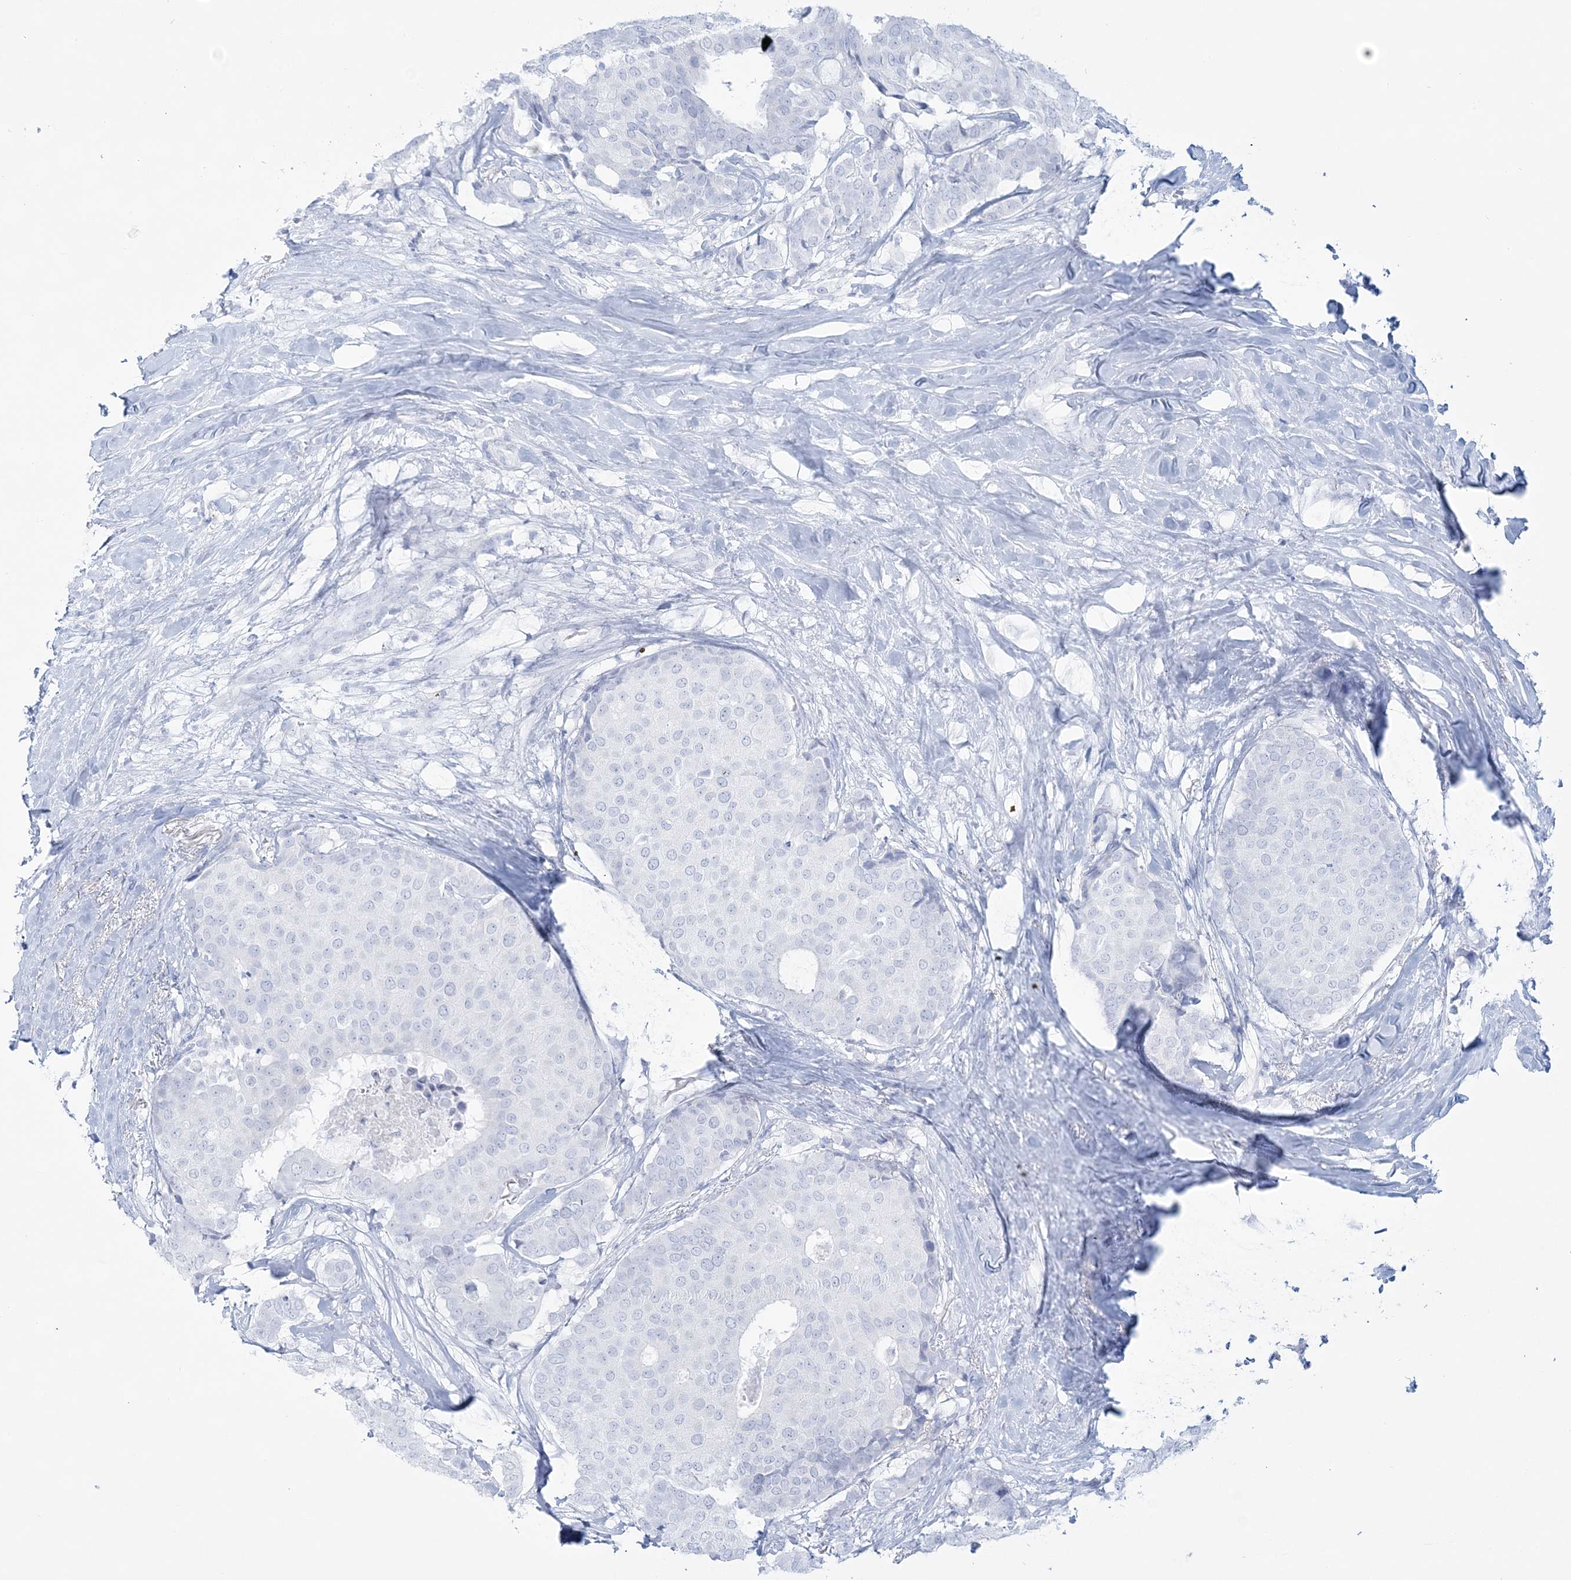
{"staining": {"intensity": "negative", "quantity": "none", "location": "none"}, "tissue": "breast cancer", "cell_type": "Tumor cells", "image_type": "cancer", "snomed": [{"axis": "morphology", "description": "Duct carcinoma"}, {"axis": "topography", "description": "Breast"}], "caption": "Immunohistochemistry image of human breast cancer stained for a protein (brown), which exhibits no positivity in tumor cells.", "gene": "ADGB", "patient": {"sex": "female", "age": 75}}